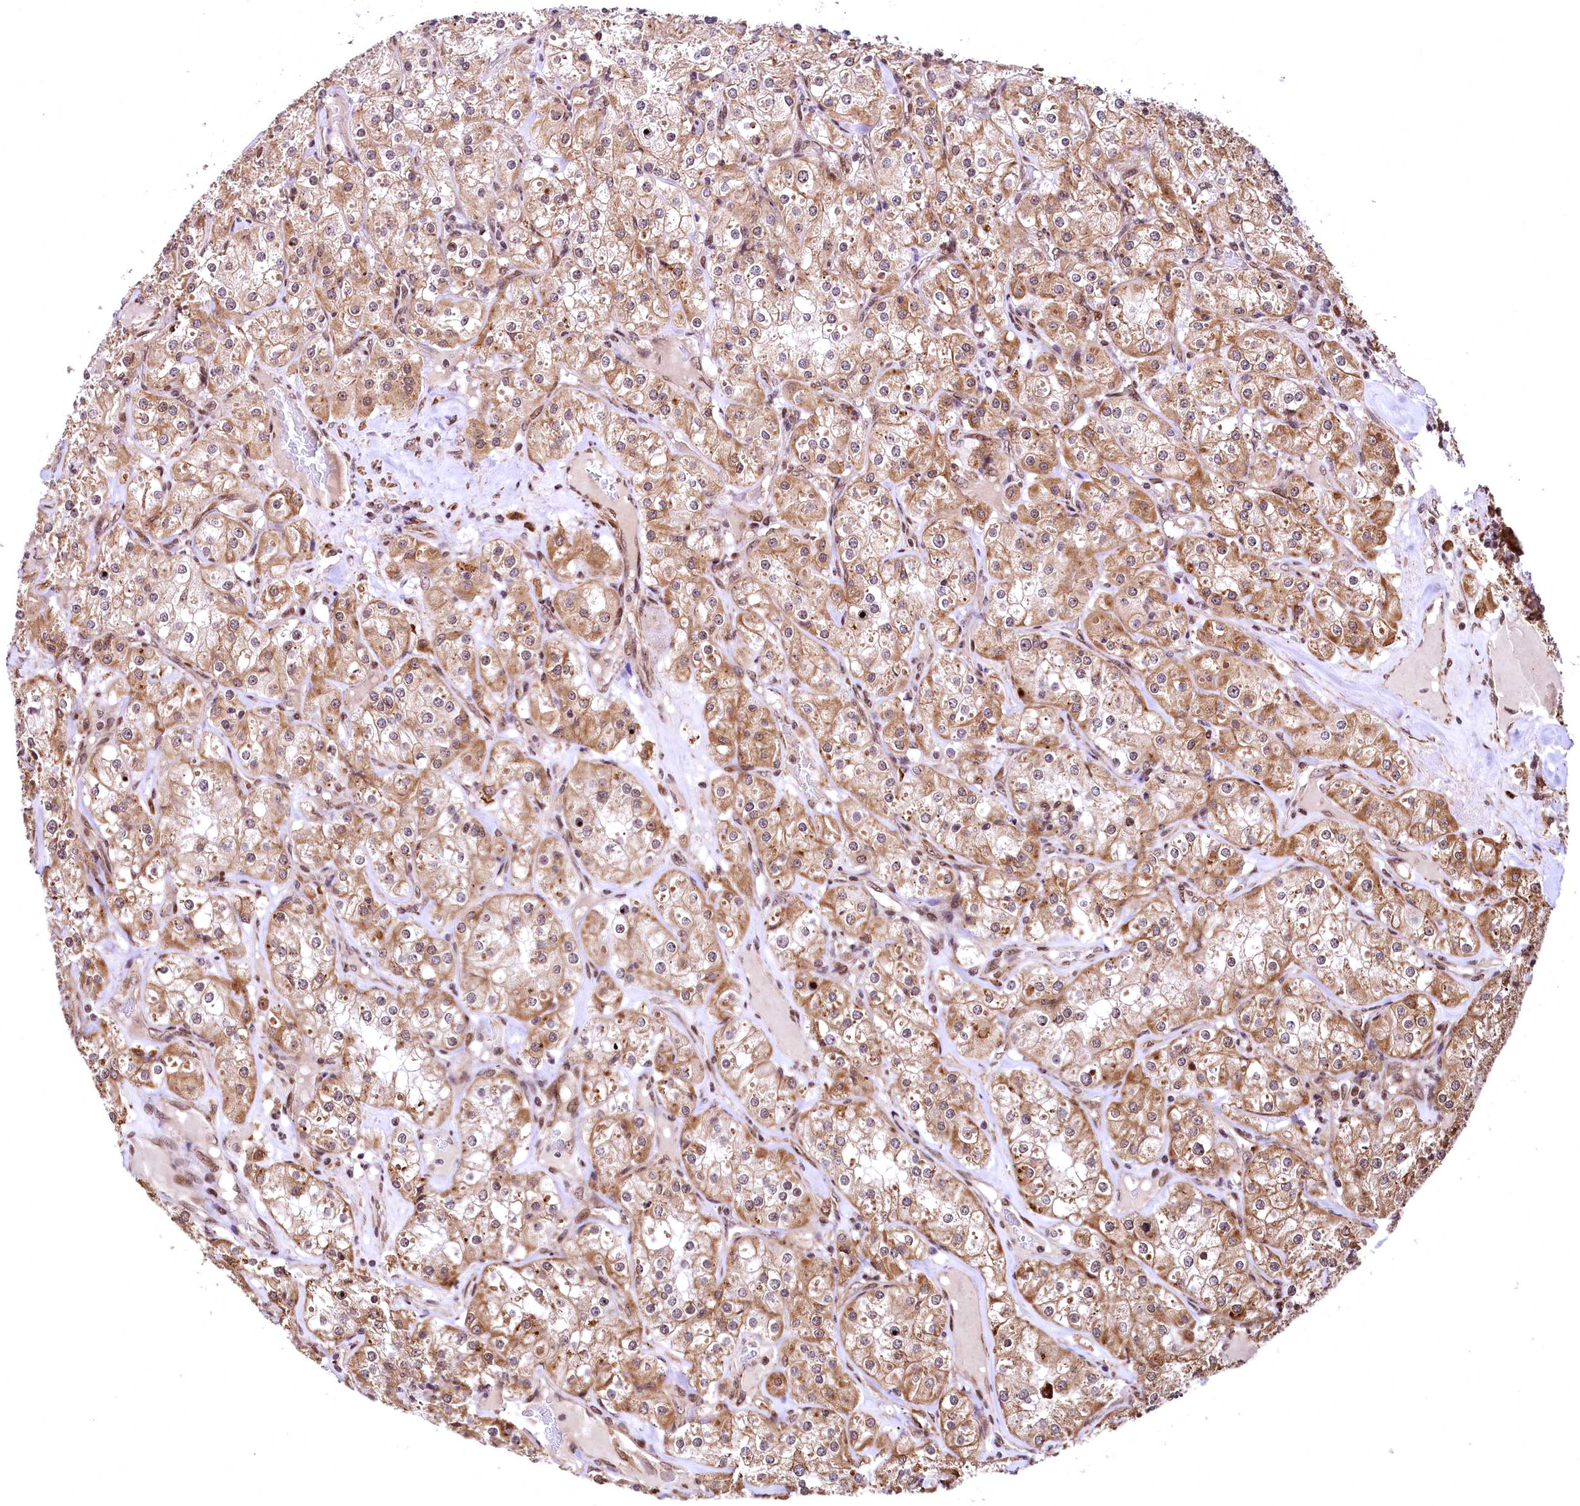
{"staining": {"intensity": "moderate", "quantity": ">75%", "location": "cytoplasmic/membranous"}, "tissue": "renal cancer", "cell_type": "Tumor cells", "image_type": "cancer", "snomed": [{"axis": "morphology", "description": "Adenocarcinoma, NOS"}, {"axis": "topography", "description": "Kidney"}], "caption": "There is medium levels of moderate cytoplasmic/membranous expression in tumor cells of renal cancer, as demonstrated by immunohistochemical staining (brown color).", "gene": "PDS5B", "patient": {"sex": "male", "age": 77}}